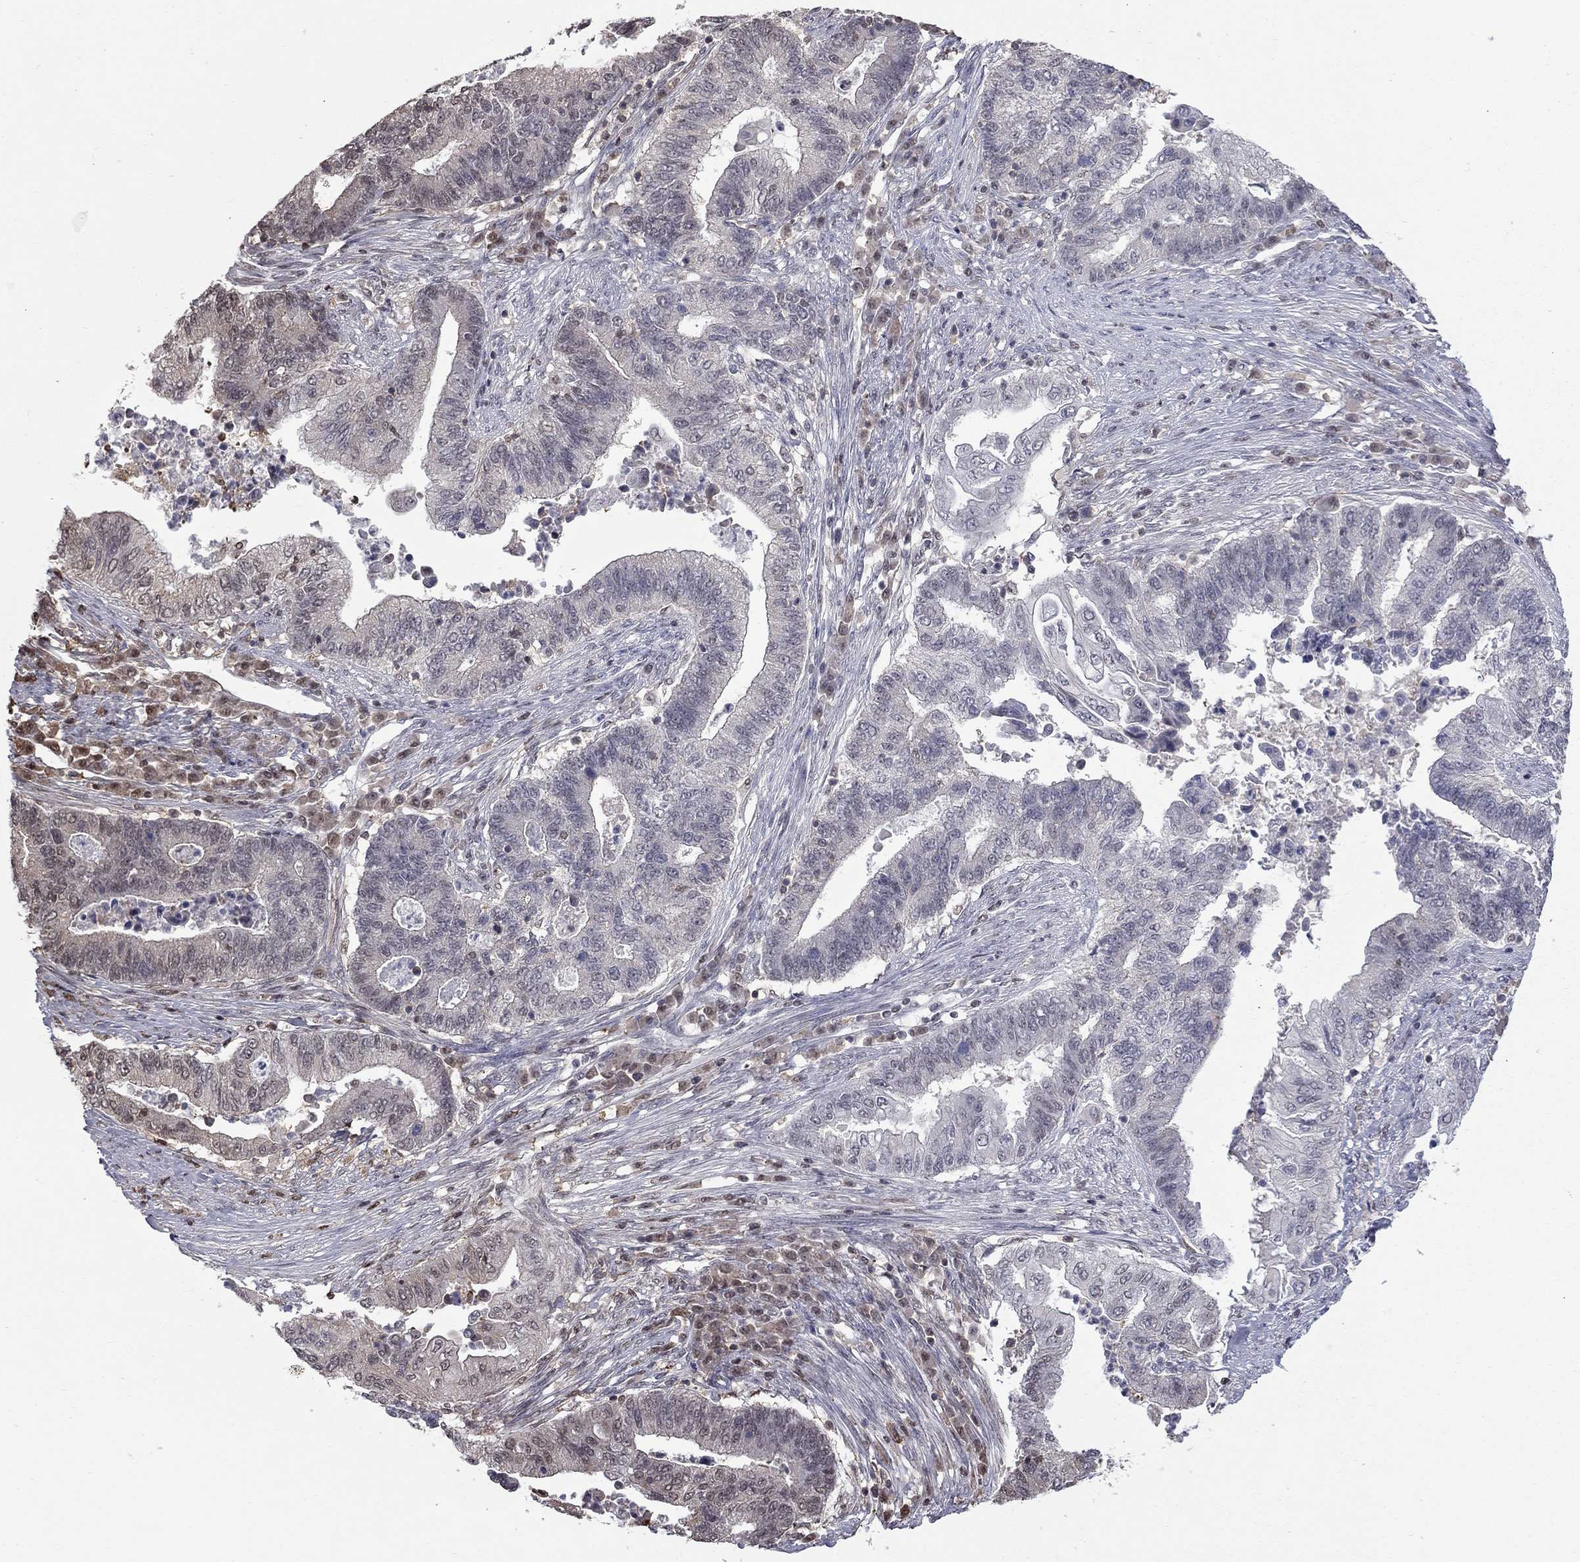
{"staining": {"intensity": "negative", "quantity": "none", "location": "none"}, "tissue": "endometrial cancer", "cell_type": "Tumor cells", "image_type": "cancer", "snomed": [{"axis": "morphology", "description": "Adenocarcinoma, NOS"}, {"axis": "topography", "description": "Uterus"}, {"axis": "topography", "description": "Endometrium"}], "caption": "An image of human endometrial cancer (adenocarcinoma) is negative for staining in tumor cells.", "gene": "RFWD3", "patient": {"sex": "female", "age": 54}}